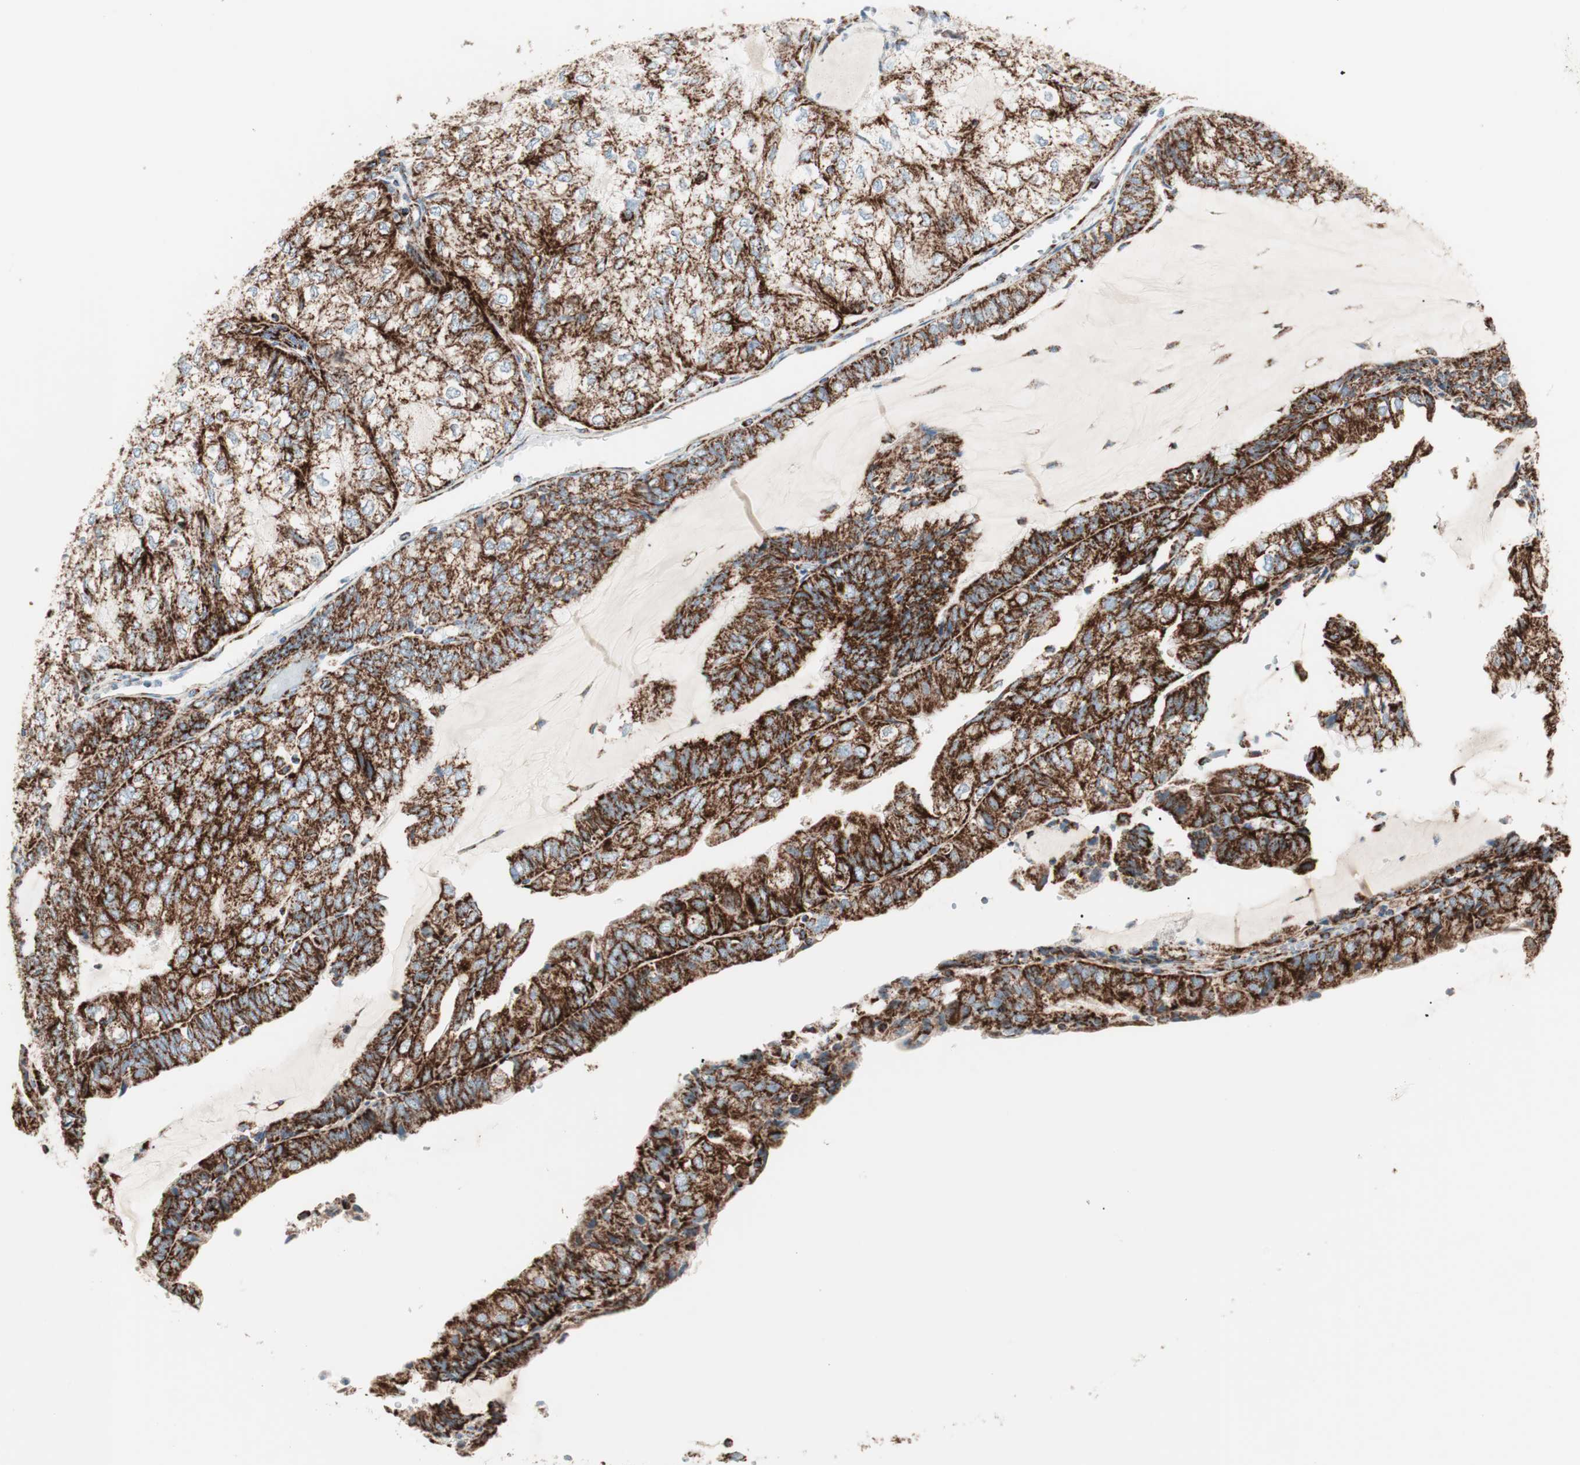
{"staining": {"intensity": "strong", "quantity": ">75%", "location": "cytoplasmic/membranous"}, "tissue": "endometrial cancer", "cell_type": "Tumor cells", "image_type": "cancer", "snomed": [{"axis": "morphology", "description": "Adenocarcinoma, NOS"}, {"axis": "topography", "description": "Endometrium"}], "caption": "Endometrial adenocarcinoma stained for a protein (brown) displays strong cytoplasmic/membranous positive positivity in approximately >75% of tumor cells.", "gene": "TOMM20", "patient": {"sex": "female", "age": 81}}